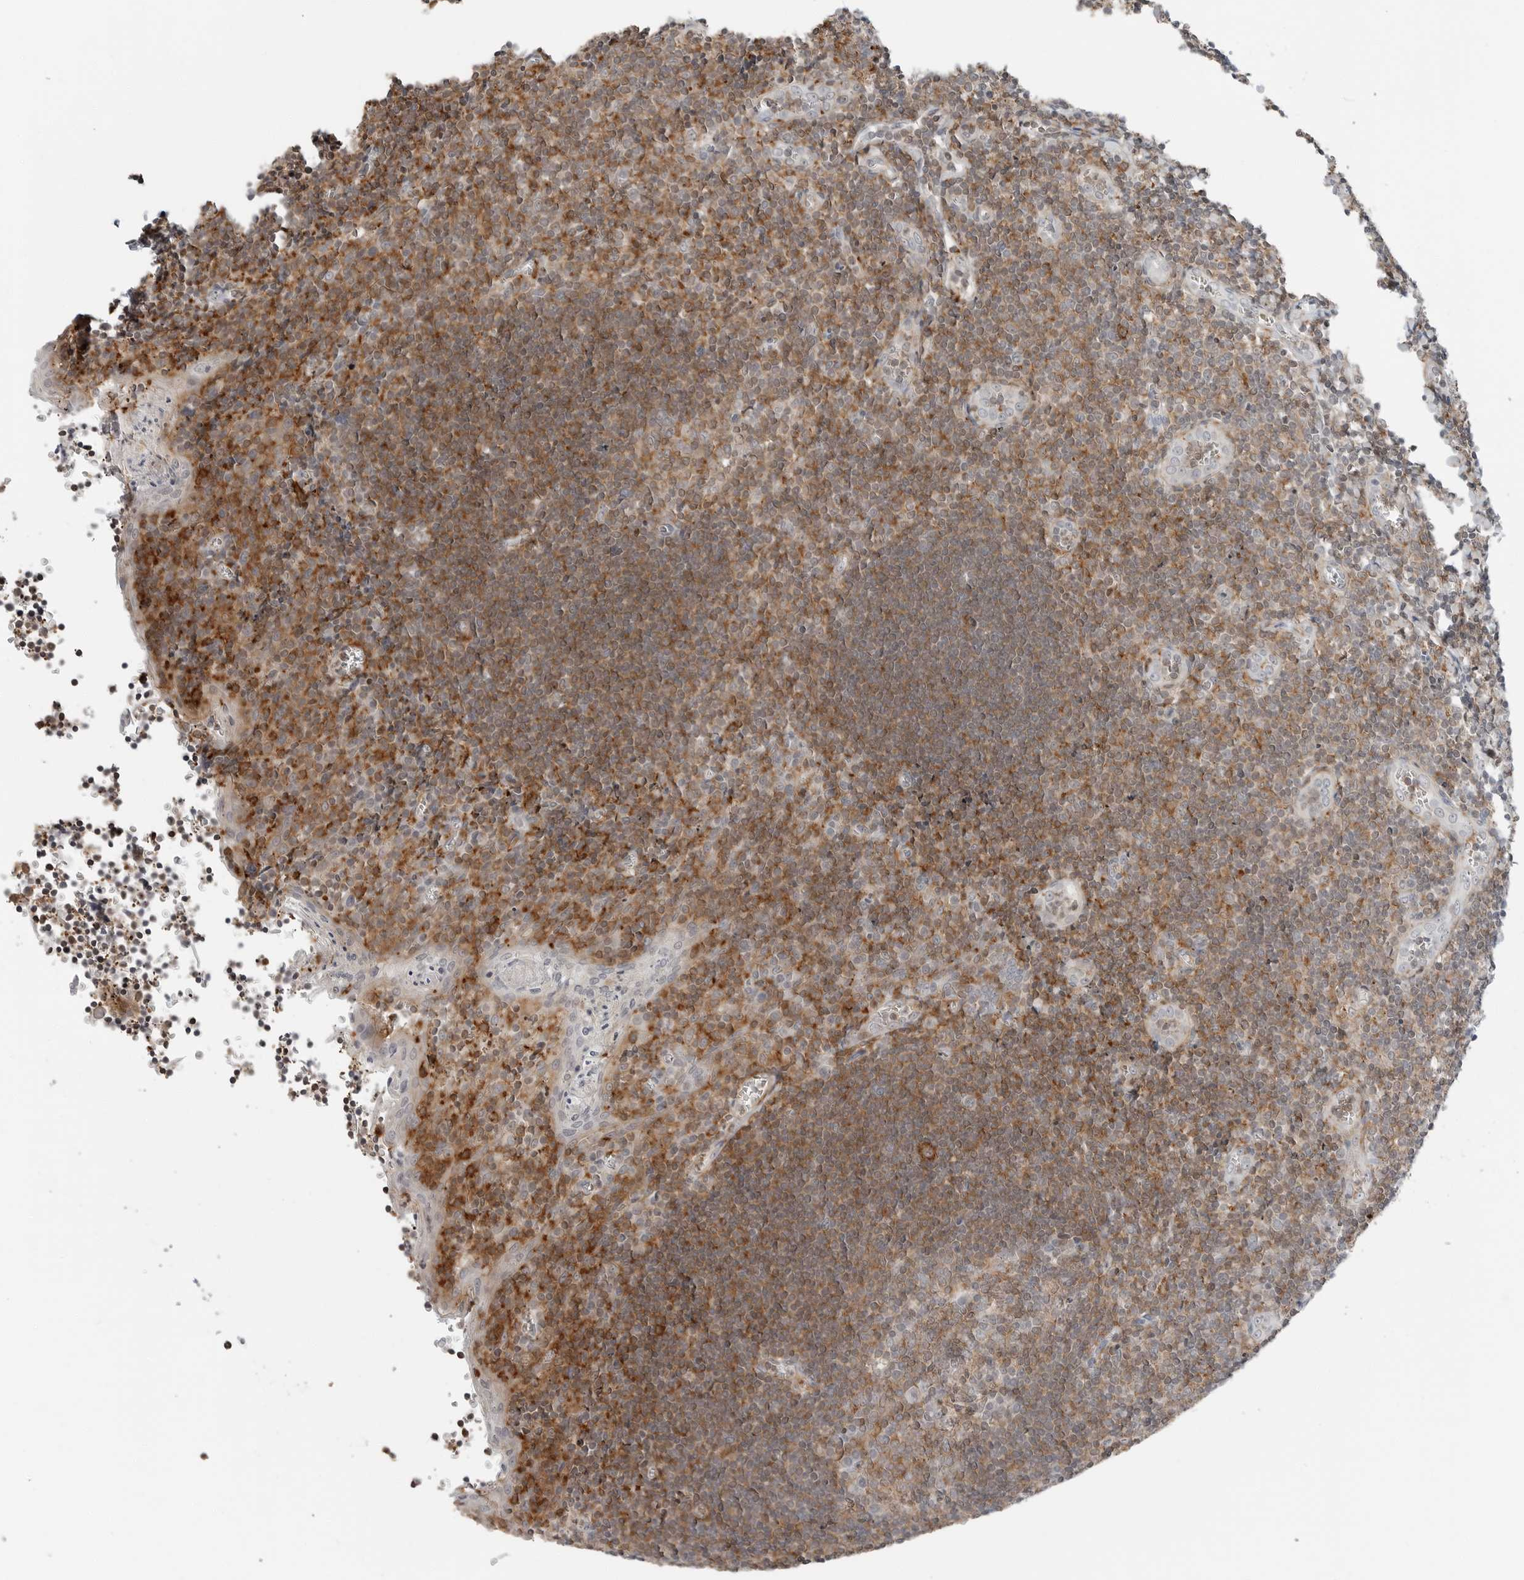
{"staining": {"intensity": "moderate", "quantity": ">75%", "location": "cytoplasmic/membranous"}, "tissue": "tonsil", "cell_type": "Germinal center cells", "image_type": "normal", "snomed": [{"axis": "morphology", "description": "Normal tissue, NOS"}, {"axis": "topography", "description": "Tonsil"}], "caption": "Germinal center cells demonstrate medium levels of moderate cytoplasmic/membranous expression in about >75% of cells in benign human tonsil. (IHC, brightfield microscopy, high magnification).", "gene": "LEFTY2", "patient": {"sex": "male", "age": 27}}